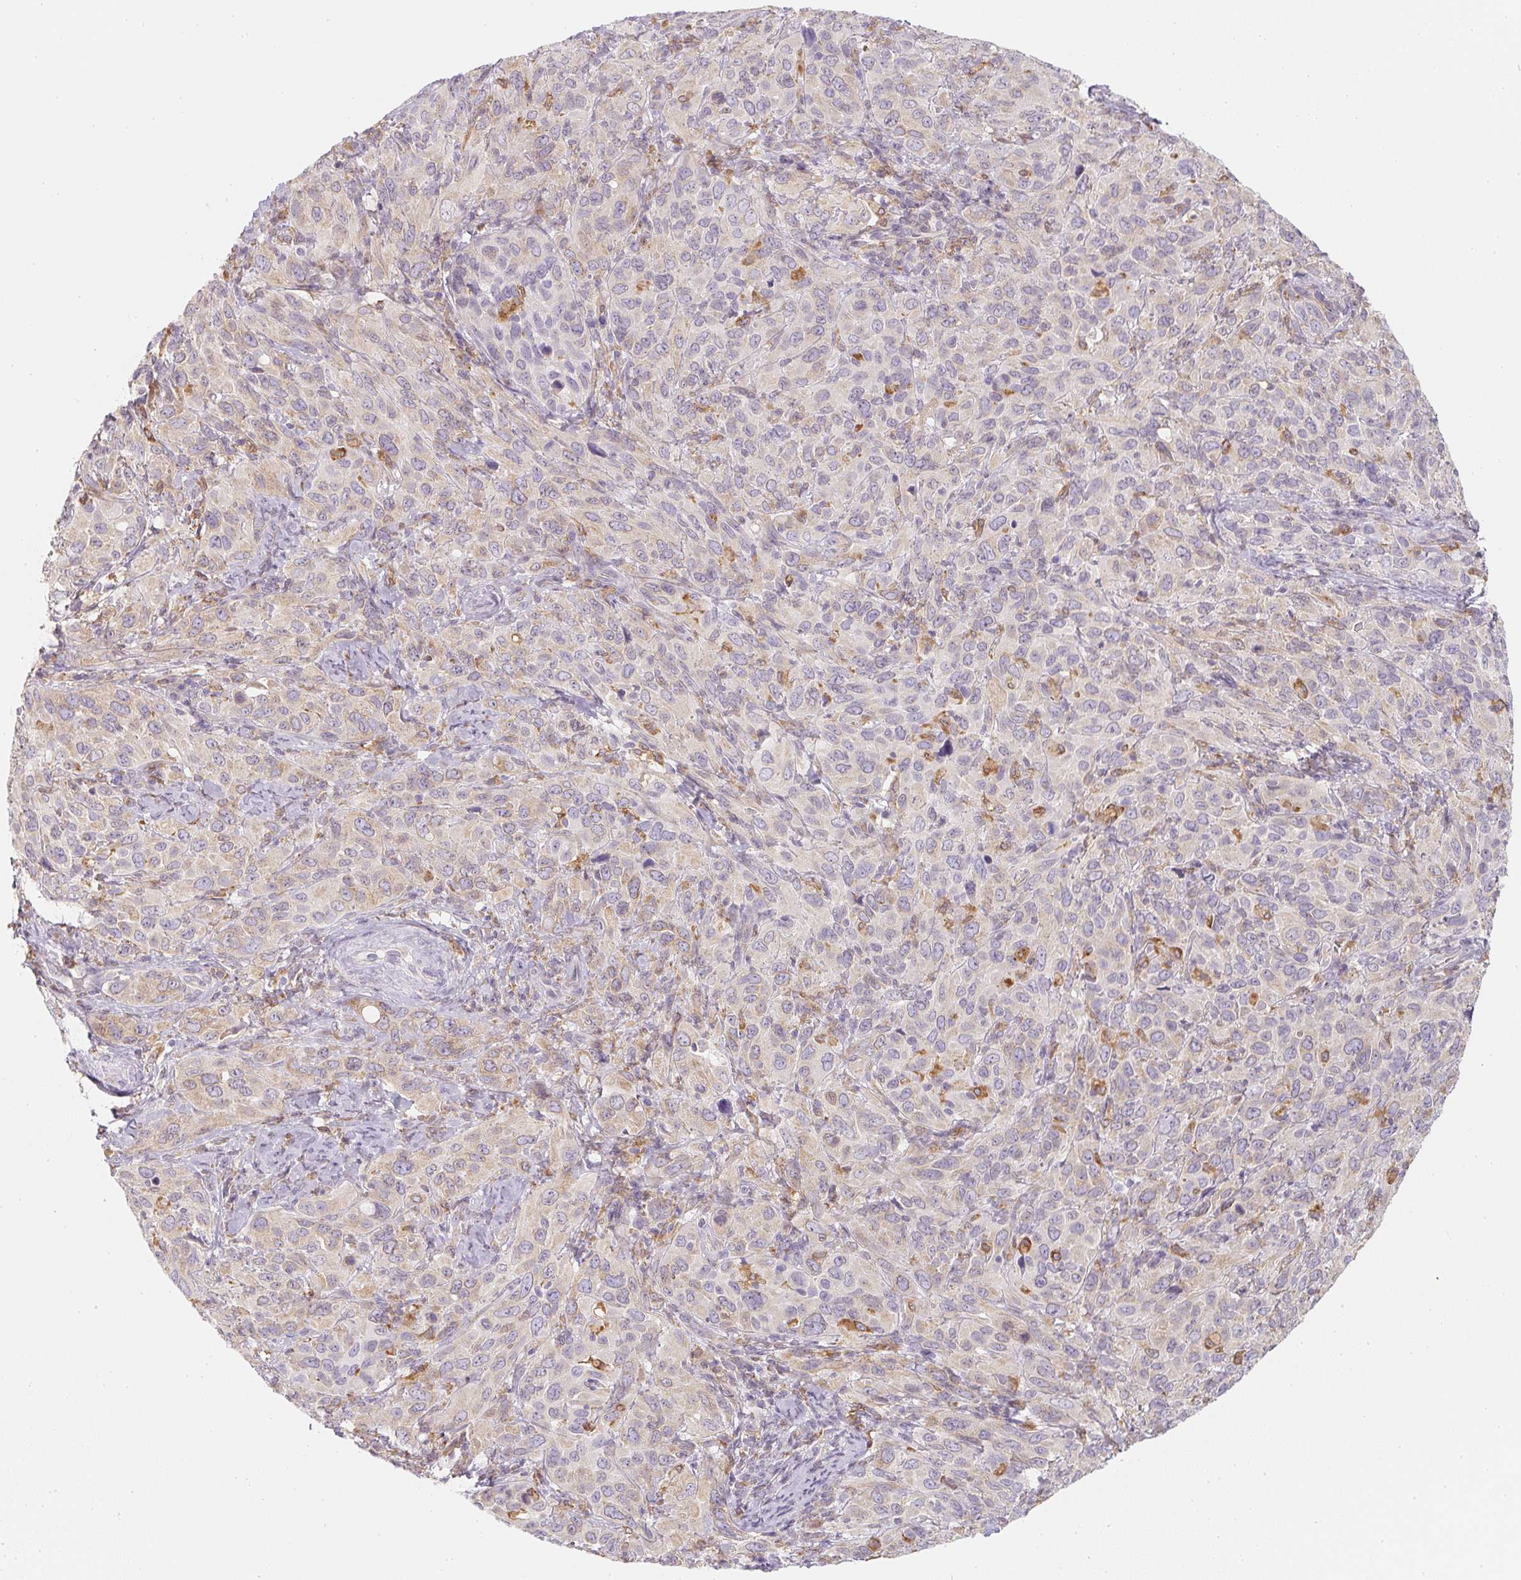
{"staining": {"intensity": "negative", "quantity": "none", "location": "none"}, "tissue": "cervical cancer", "cell_type": "Tumor cells", "image_type": "cancer", "snomed": [{"axis": "morphology", "description": "Normal tissue, NOS"}, {"axis": "morphology", "description": "Squamous cell carcinoma, NOS"}, {"axis": "topography", "description": "Cervix"}], "caption": "DAB immunohistochemical staining of squamous cell carcinoma (cervical) reveals no significant positivity in tumor cells.", "gene": "SOAT1", "patient": {"sex": "female", "age": 51}}